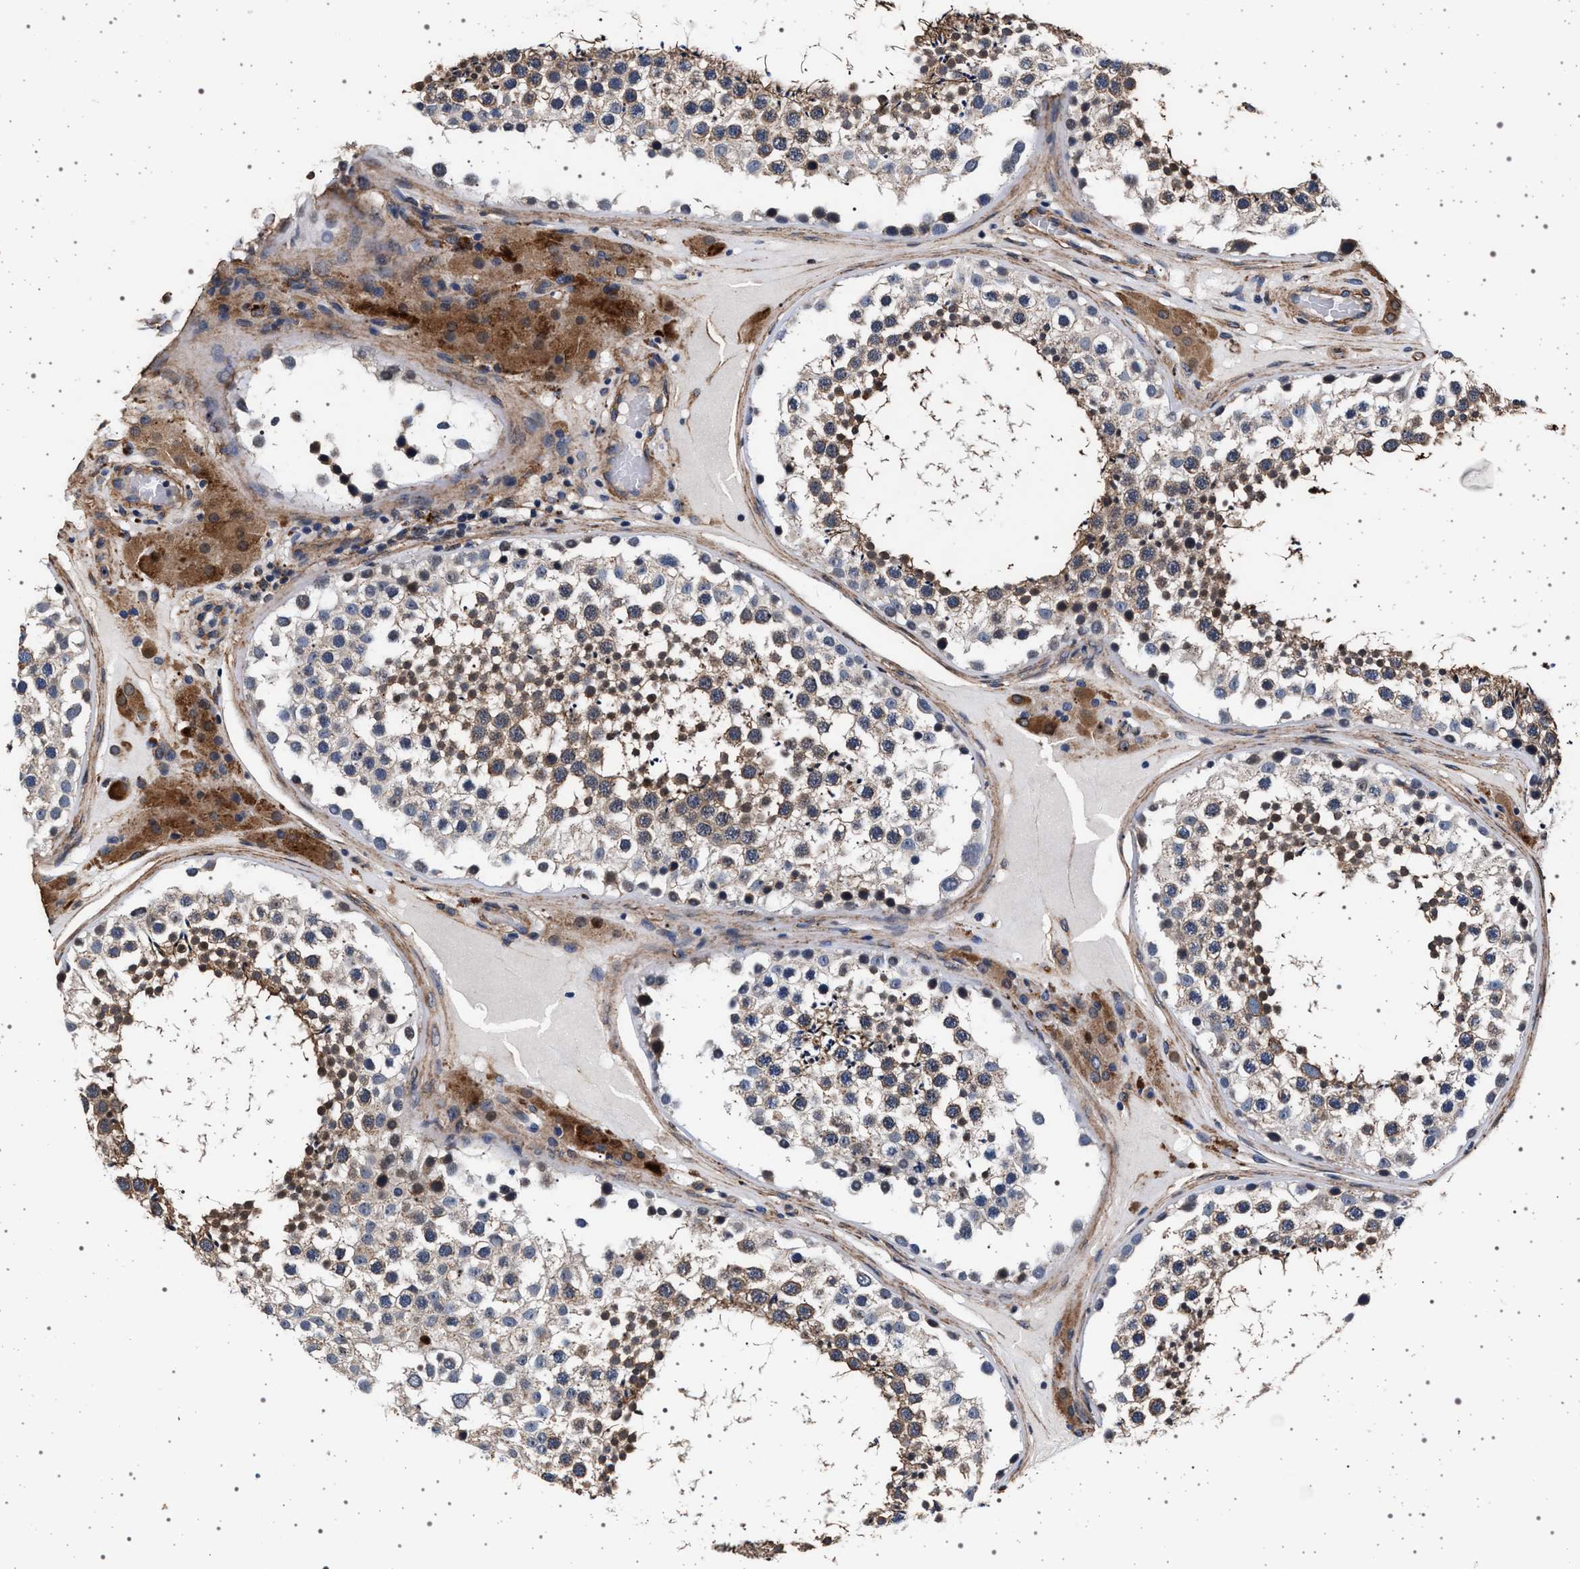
{"staining": {"intensity": "moderate", "quantity": "25%-75%", "location": "cytoplasmic/membranous"}, "tissue": "testis", "cell_type": "Cells in seminiferous ducts", "image_type": "normal", "snomed": [{"axis": "morphology", "description": "Normal tissue, NOS"}, {"axis": "topography", "description": "Testis"}], "caption": "Immunohistochemistry photomicrograph of normal testis stained for a protein (brown), which reveals medium levels of moderate cytoplasmic/membranous expression in about 25%-75% of cells in seminiferous ducts.", "gene": "KCNK6", "patient": {"sex": "male", "age": 46}}